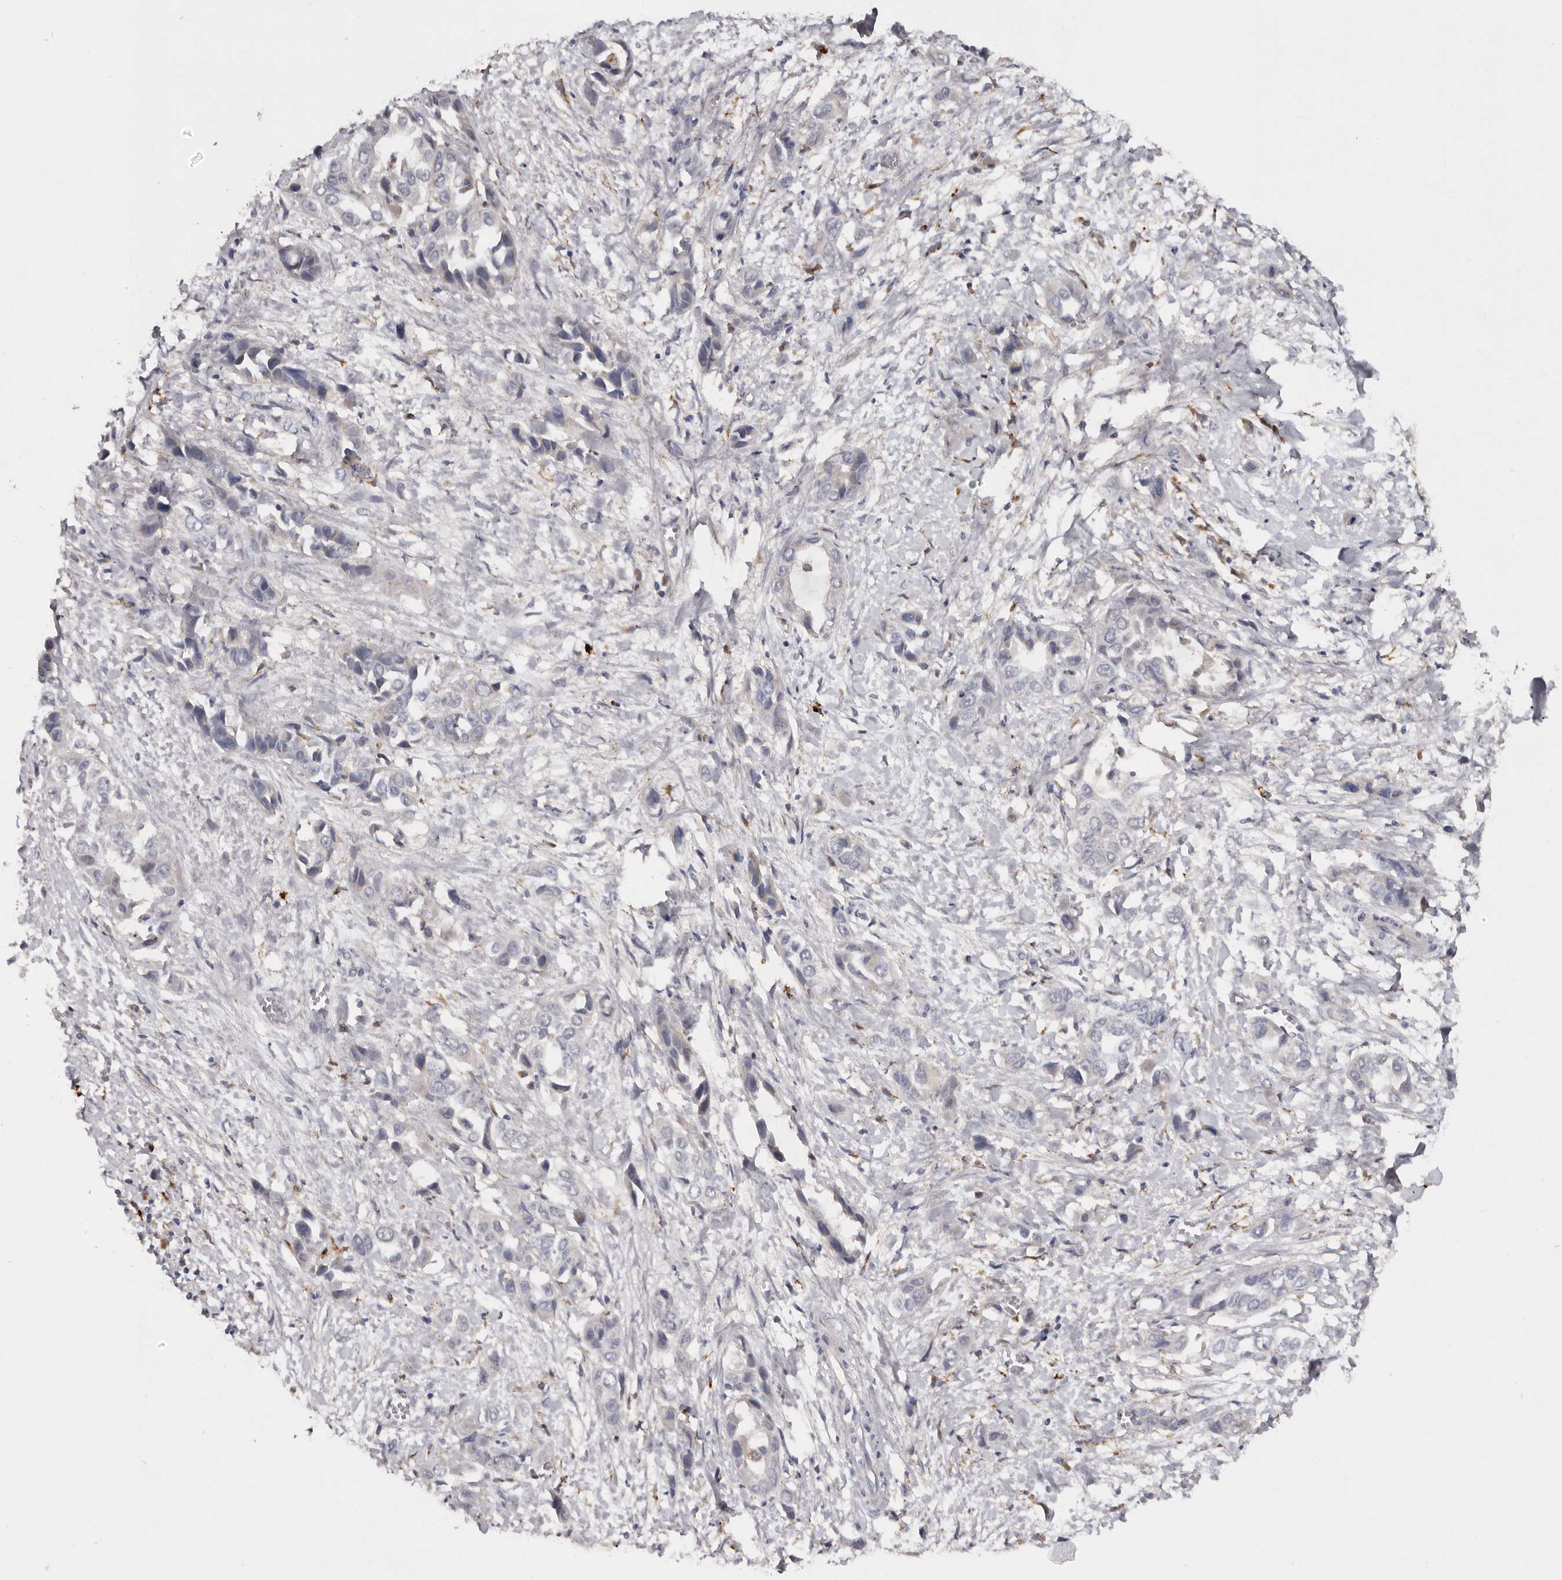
{"staining": {"intensity": "negative", "quantity": "none", "location": "none"}, "tissue": "liver cancer", "cell_type": "Tumor cells", "image_type": "cancer", "snomed": [{"axis": "morphology", "description": "Cholangiocarcinoma"}, {"axis": "topography", "description": "Liver"}], "caption": "An immunohistochemistry (IHC) image of liver cancer (cholangiocarcinoma) is shown. There is no staining in tumor cells of liver cancer (cholangiocarcinoma).", "gene": "DAP", "patient": {"sex": "female", "age": 52}}